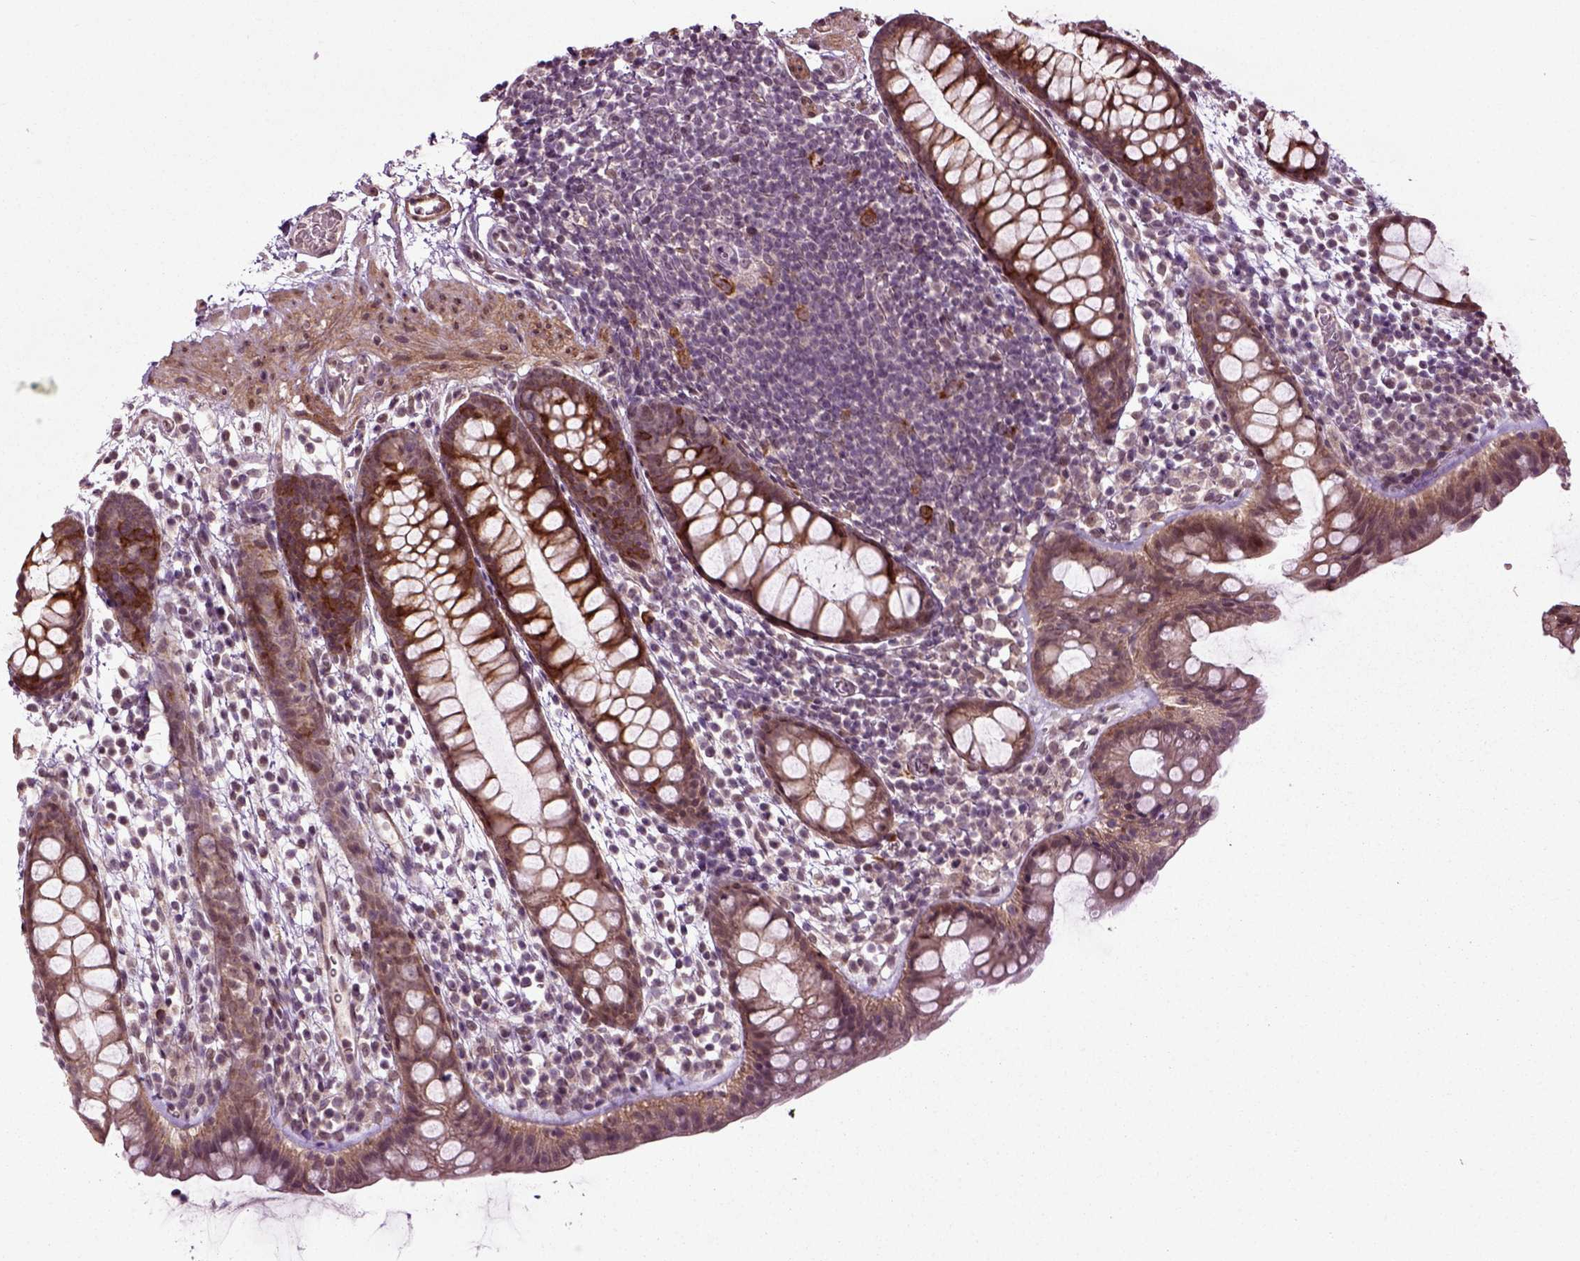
{"staining": {"intensity": "moderate", "quantity": ">75%", "location": "cytoplasmic/membranous"}, "tissue": "rectum", "cell_type": "Glandular cells", "image_type": "normal", "snomed": [{"axis": "morphology", "description": "Normal tissue, NOS"}, {"axis": "topography", "description": "Rectum"}], "caption": "Immunohistochemistry (IHC) photomicrograph of unremarkable rectum: human rectum stained using IHC reveals medium levels of moderate protein expression localized specifically in the cytoplasmic/membranous of glandular cells, appearing as a cytoplasmic/membranous brown color.", "gene": "KNSTRN", "patient": {"sex": "male", "age": 57}}